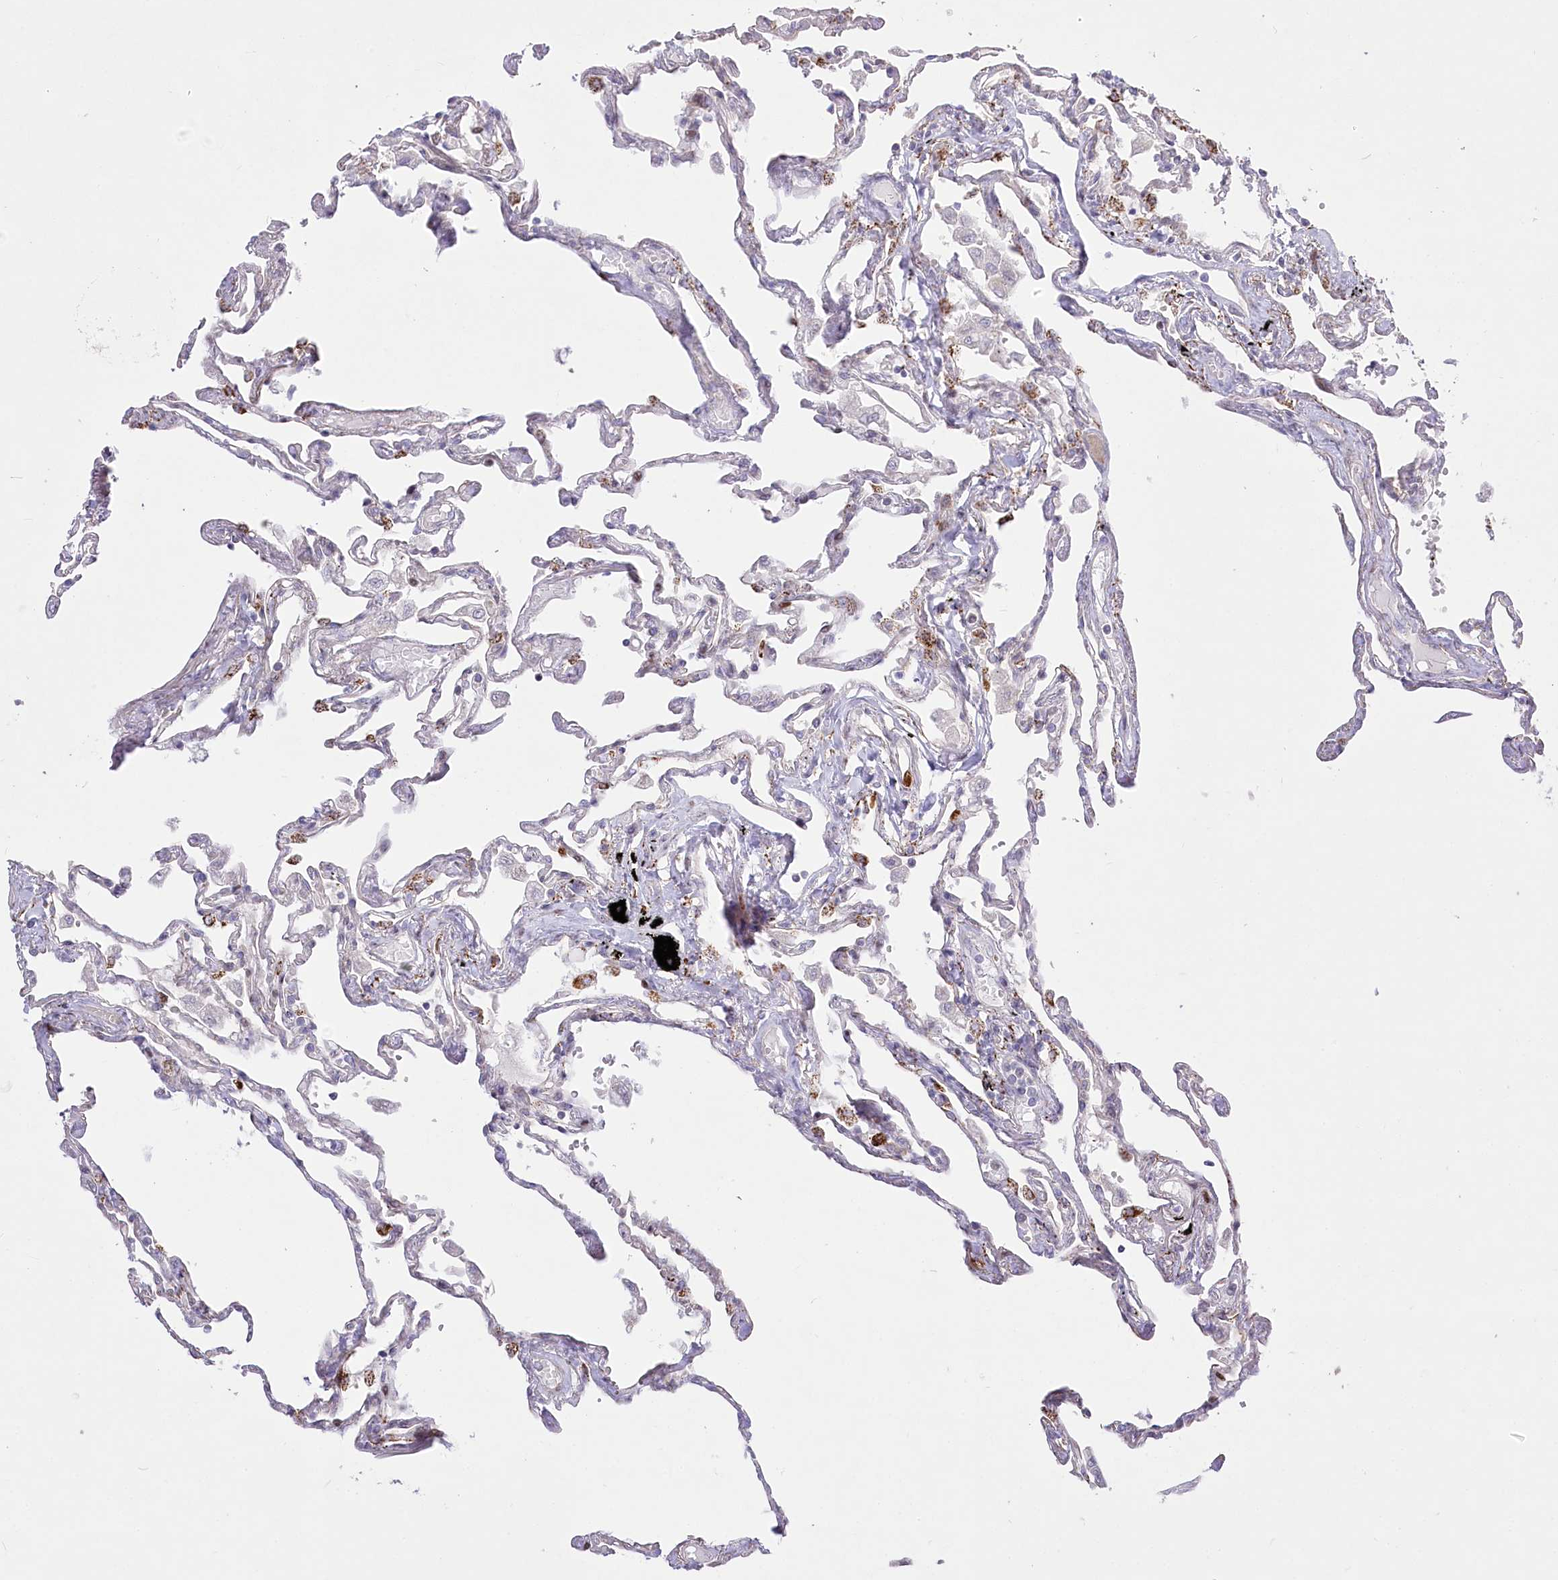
{"staining": {"intensity": "moderate", "quantity": "<25%", "location": "cytoplasmic/membranous"}, "tissue": "lung", "cell_type": "Alveolar cells", "image_type": "normal", "snomed": [{"axis": "morphology", "description": "Normal tissue, NOS"}, {"axis": "topography", "description": "Lung"}], "caption": "A brown stain shows moderate cytoplasmic/membranous expression of a protein in alveolar cells of unremarkable human lung.", "gene": "CEP164", "patient": {"sex": "female", "age": 67}}